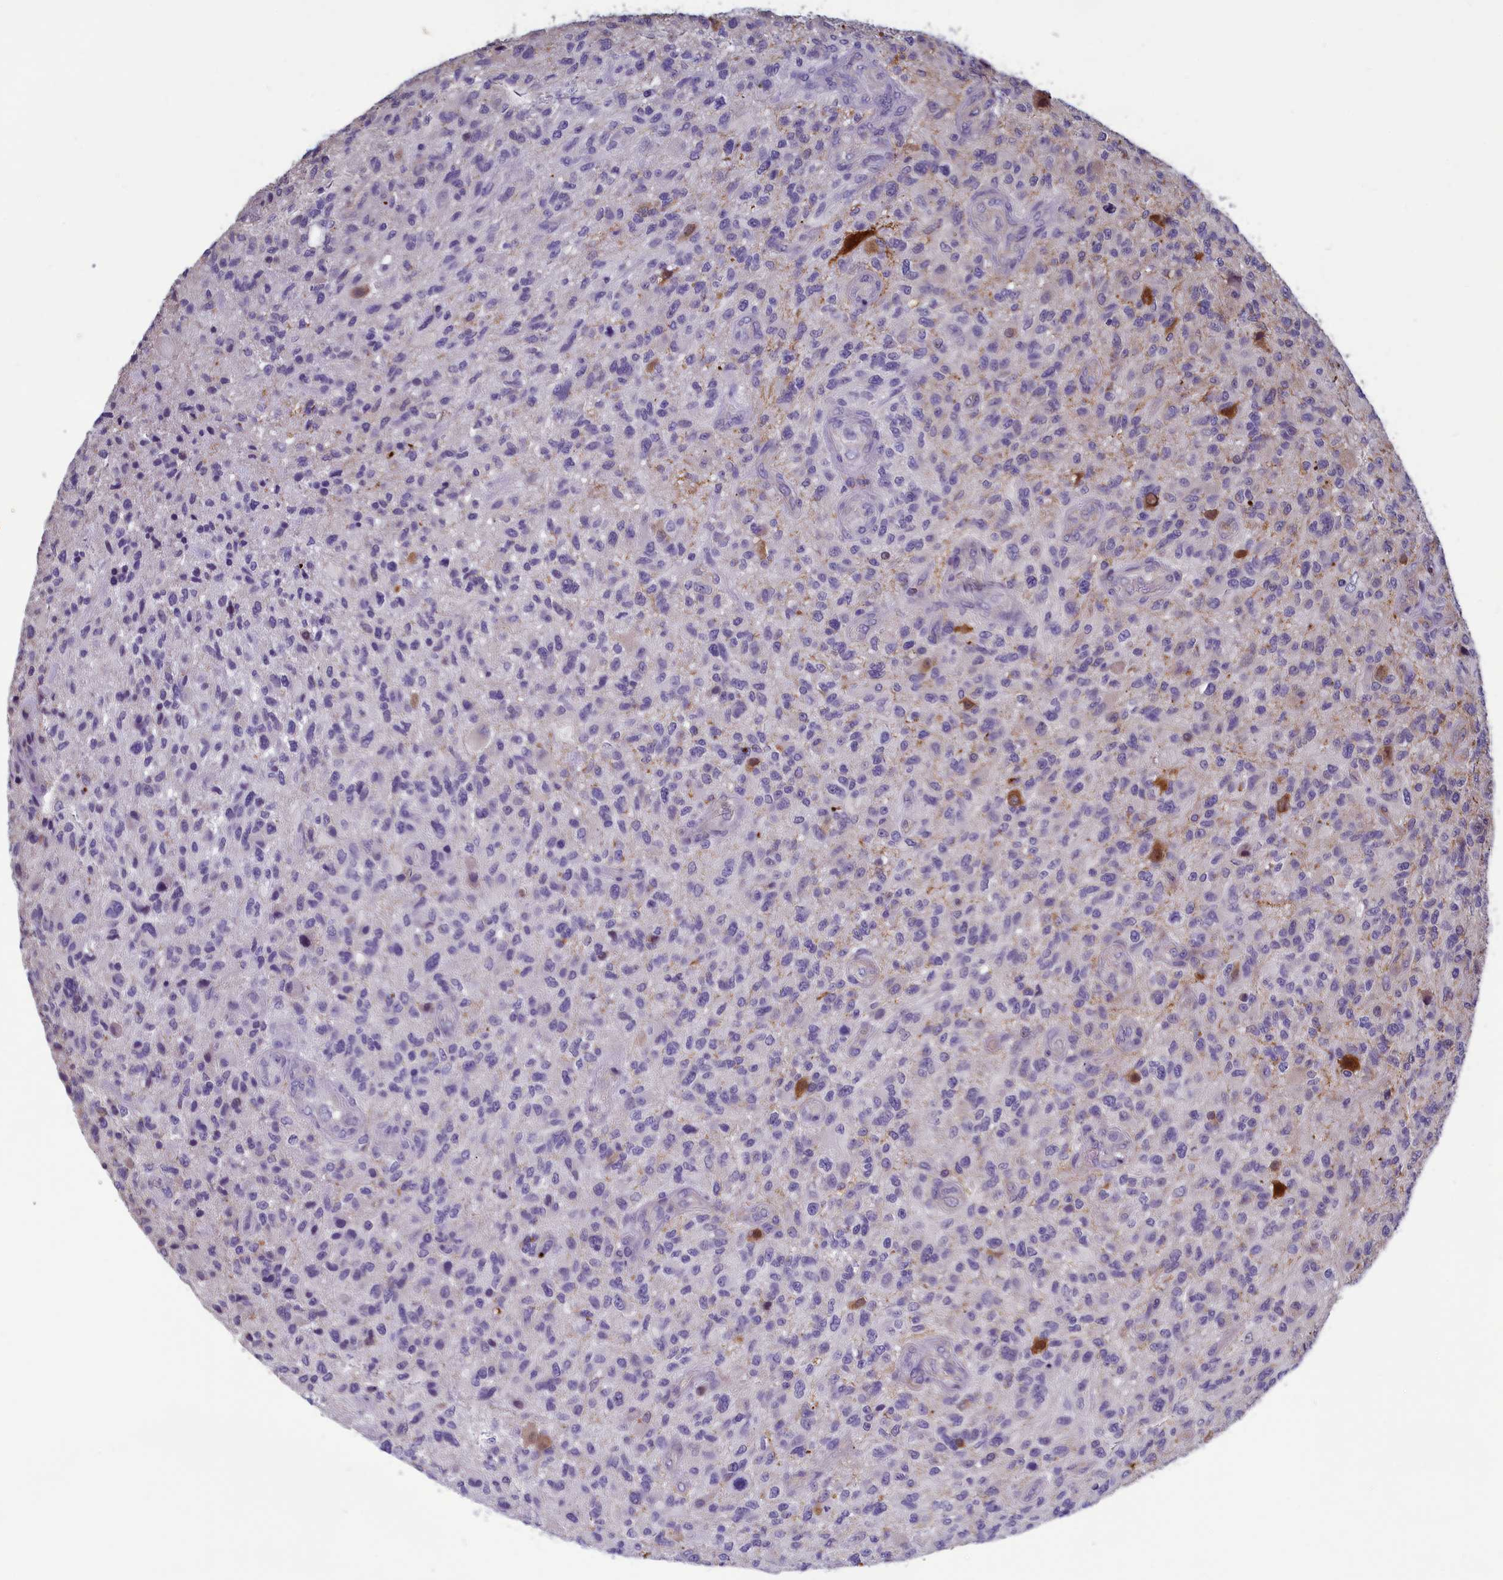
{"staining": {"intensity": "weak", "quantity": "<25%", "location": "cytoplasmic/membranous"}, "tissue": "glioma", "cell_type": "Tumor cells", "image_type": "cancer", "snomed": [{"axis": "morphology", "description": "Glioma, malignant, High grade"}, {"axis": "topography", "description": "Brain"}], "caption": "IHC of glioma shows no staining in tumor cells. (Brightfield microscopy of DAB (3,3'-diaminobenzidine) immunohistochemistry (IHC) at high magnification).", "gene": "HECA", "patient": {"sex": "male", "age": 47}}